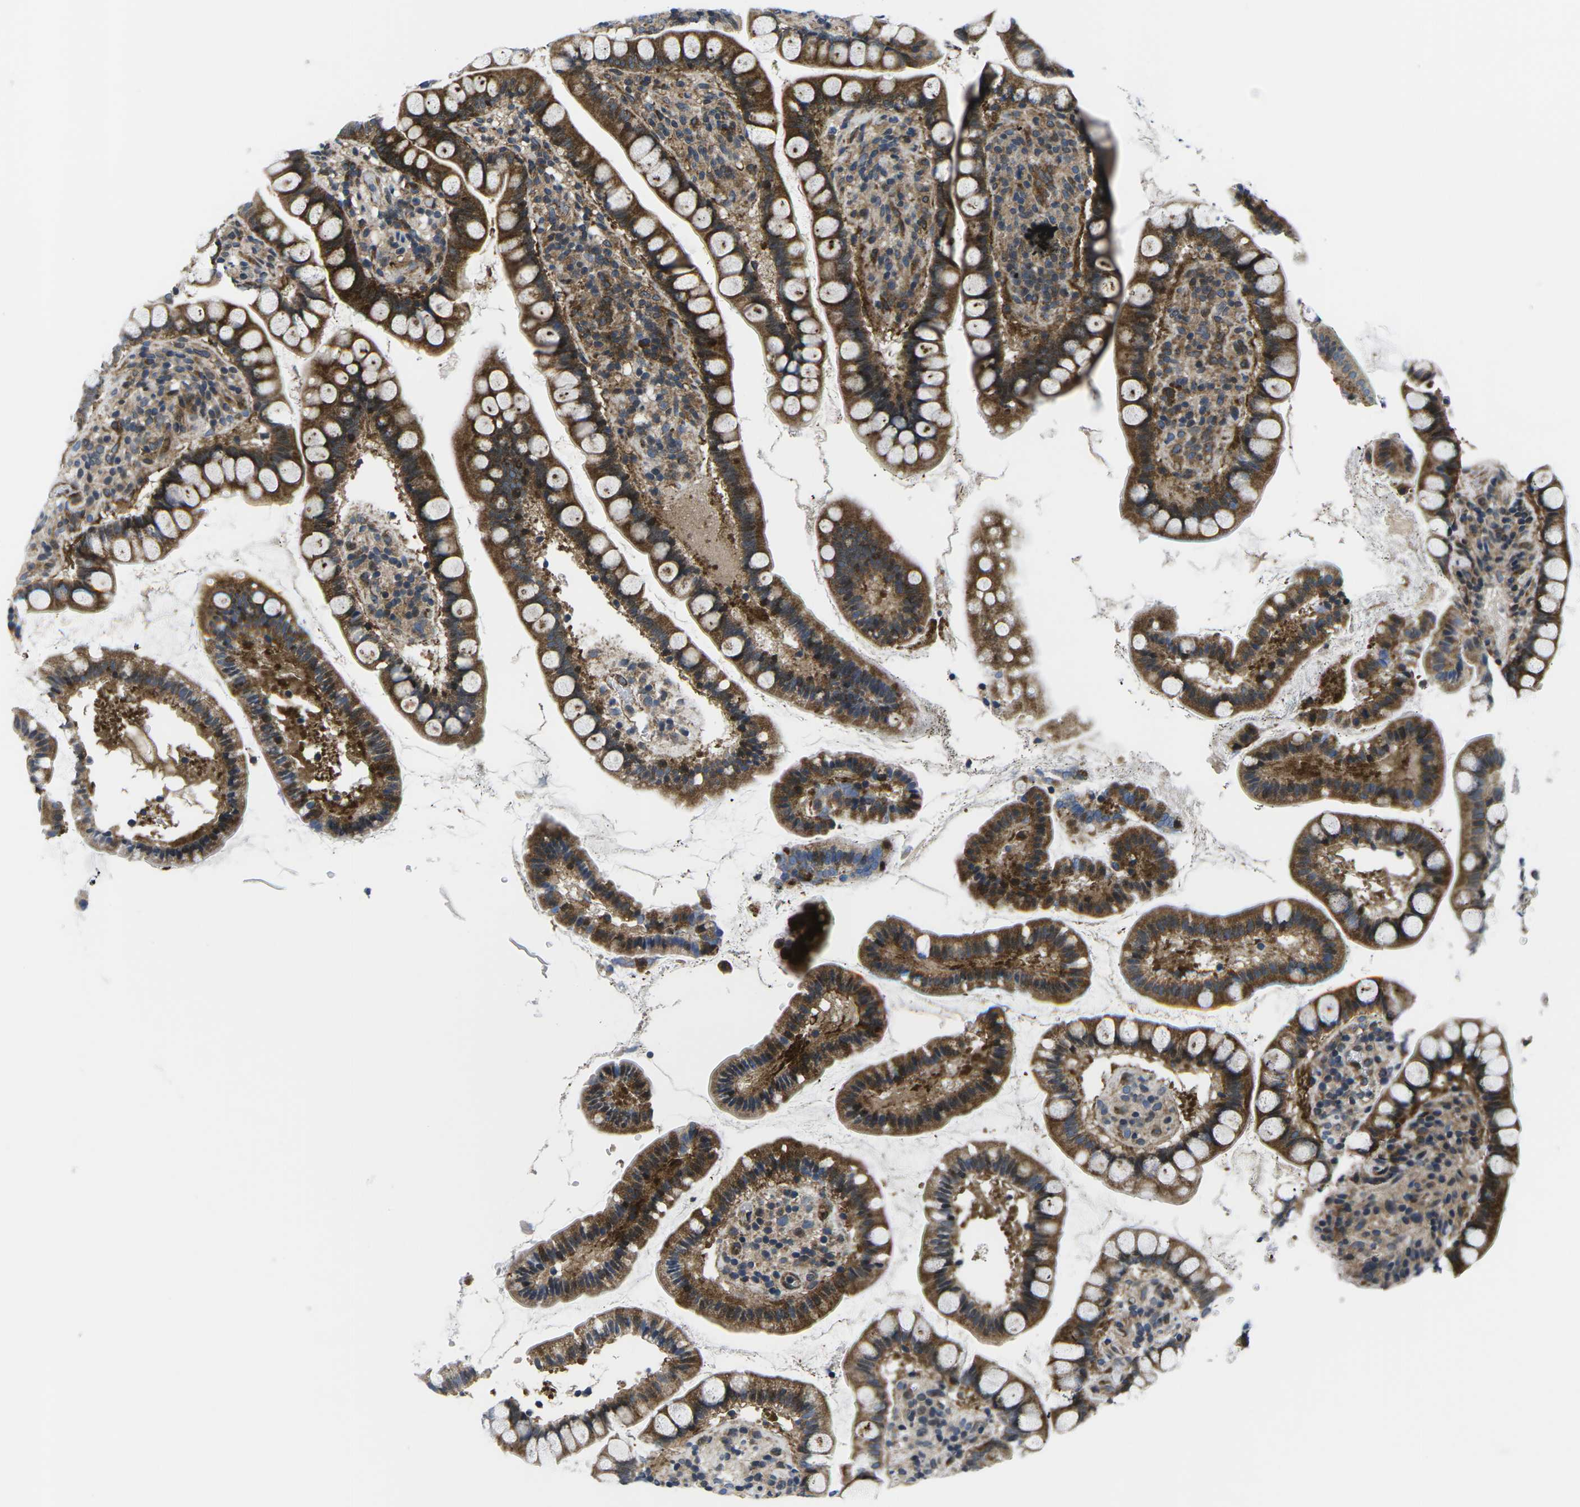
{"staining": {"intensity": "strong", "quantity": ">75%", "location": "cytoplasmic/membranous"}, "tissue": "small intestine", "cell_type": "Glandular cells", "image_type": "normal", "snomed": [{"axis": "morphology", "description": "Normal tissue, NOS"}, {"axis": "topography", "description": "Small intestine"}], "caption": "A brown stain labels strong cytoplasmic/membranous expression of a protein in glandular cells of benign small intestine.", "gene": "EIF4E", "patient": {"sex": "female", "age": 84}}